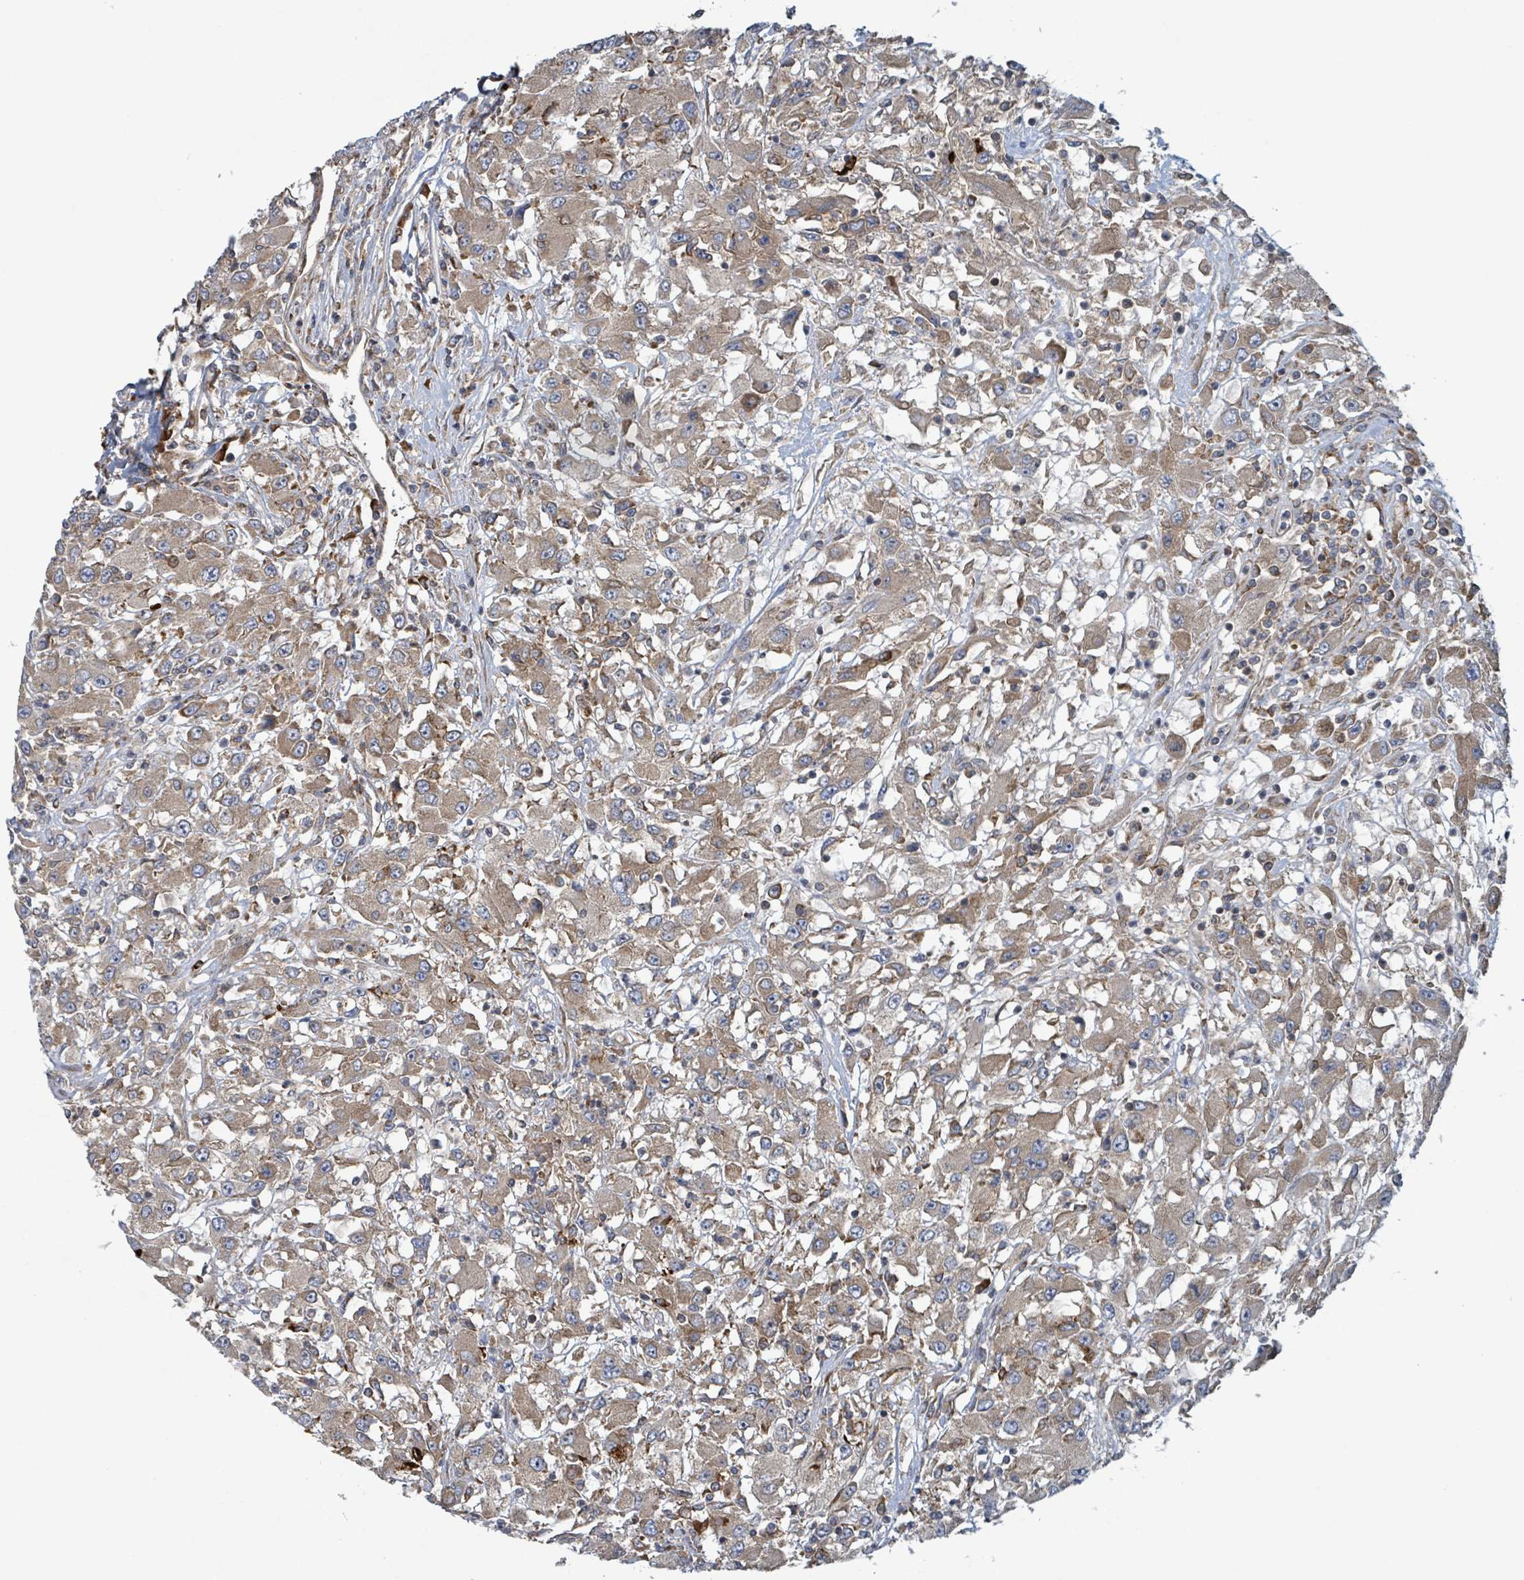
{"staining": {"intensity": "moderate", "quantity": ">75%", "location": "cytoplasmic/membranous"}, "tissue": "renal cancer", "cell_type": "Tumor cells", "image_type": "cancer", "snomed": [{"axis": "morphology", "description": "Adenocarcinoma, NOS"}, {"axis": "topography", "description": "Kidney"}], "caption": "The immunohistochemical stain shows moderate cytoplasmic/membranous expression in tumor cells of renal adenocarcinoma tissue.", "gene": "OR51E1", "patient": {"sex": "female", "age": 67}}